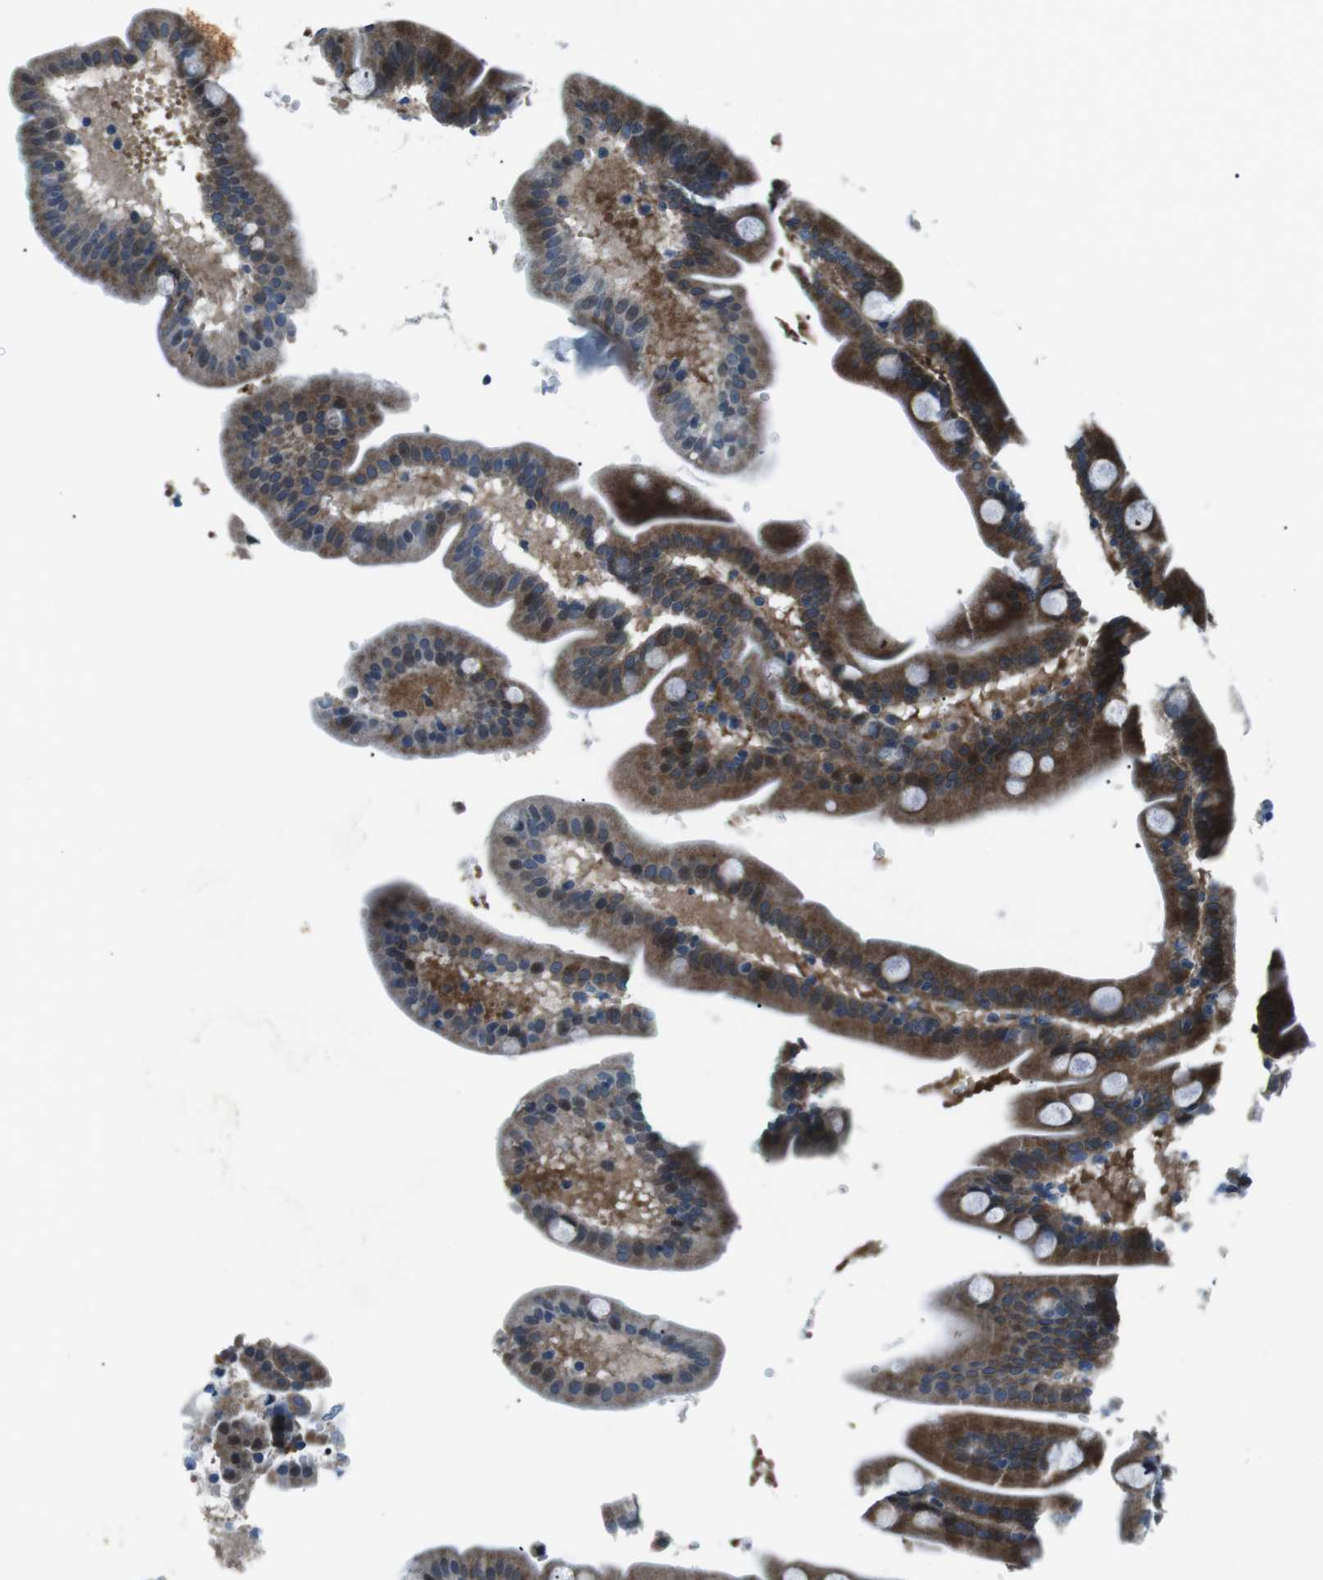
{"staining": {"intensity": "strong", "quantity": ">75%", "location": "cytoplasmic/membranous"}, "tissue": "duodenum", "cell_type": "Glandular cells", "image_type": "normal", "snomed": [{"axis": "morphology", "description": "Normal tissue, NOS"}, {"axis": "topography", "description": "Duodenum"}], "caption": "Protein staining reveals strong cytoplasmic/membranous staining in approximately >75% of glandular cells in benign duodenum.", "gene": "BLNK", "patient": {"sex": "male", "age": 54}}